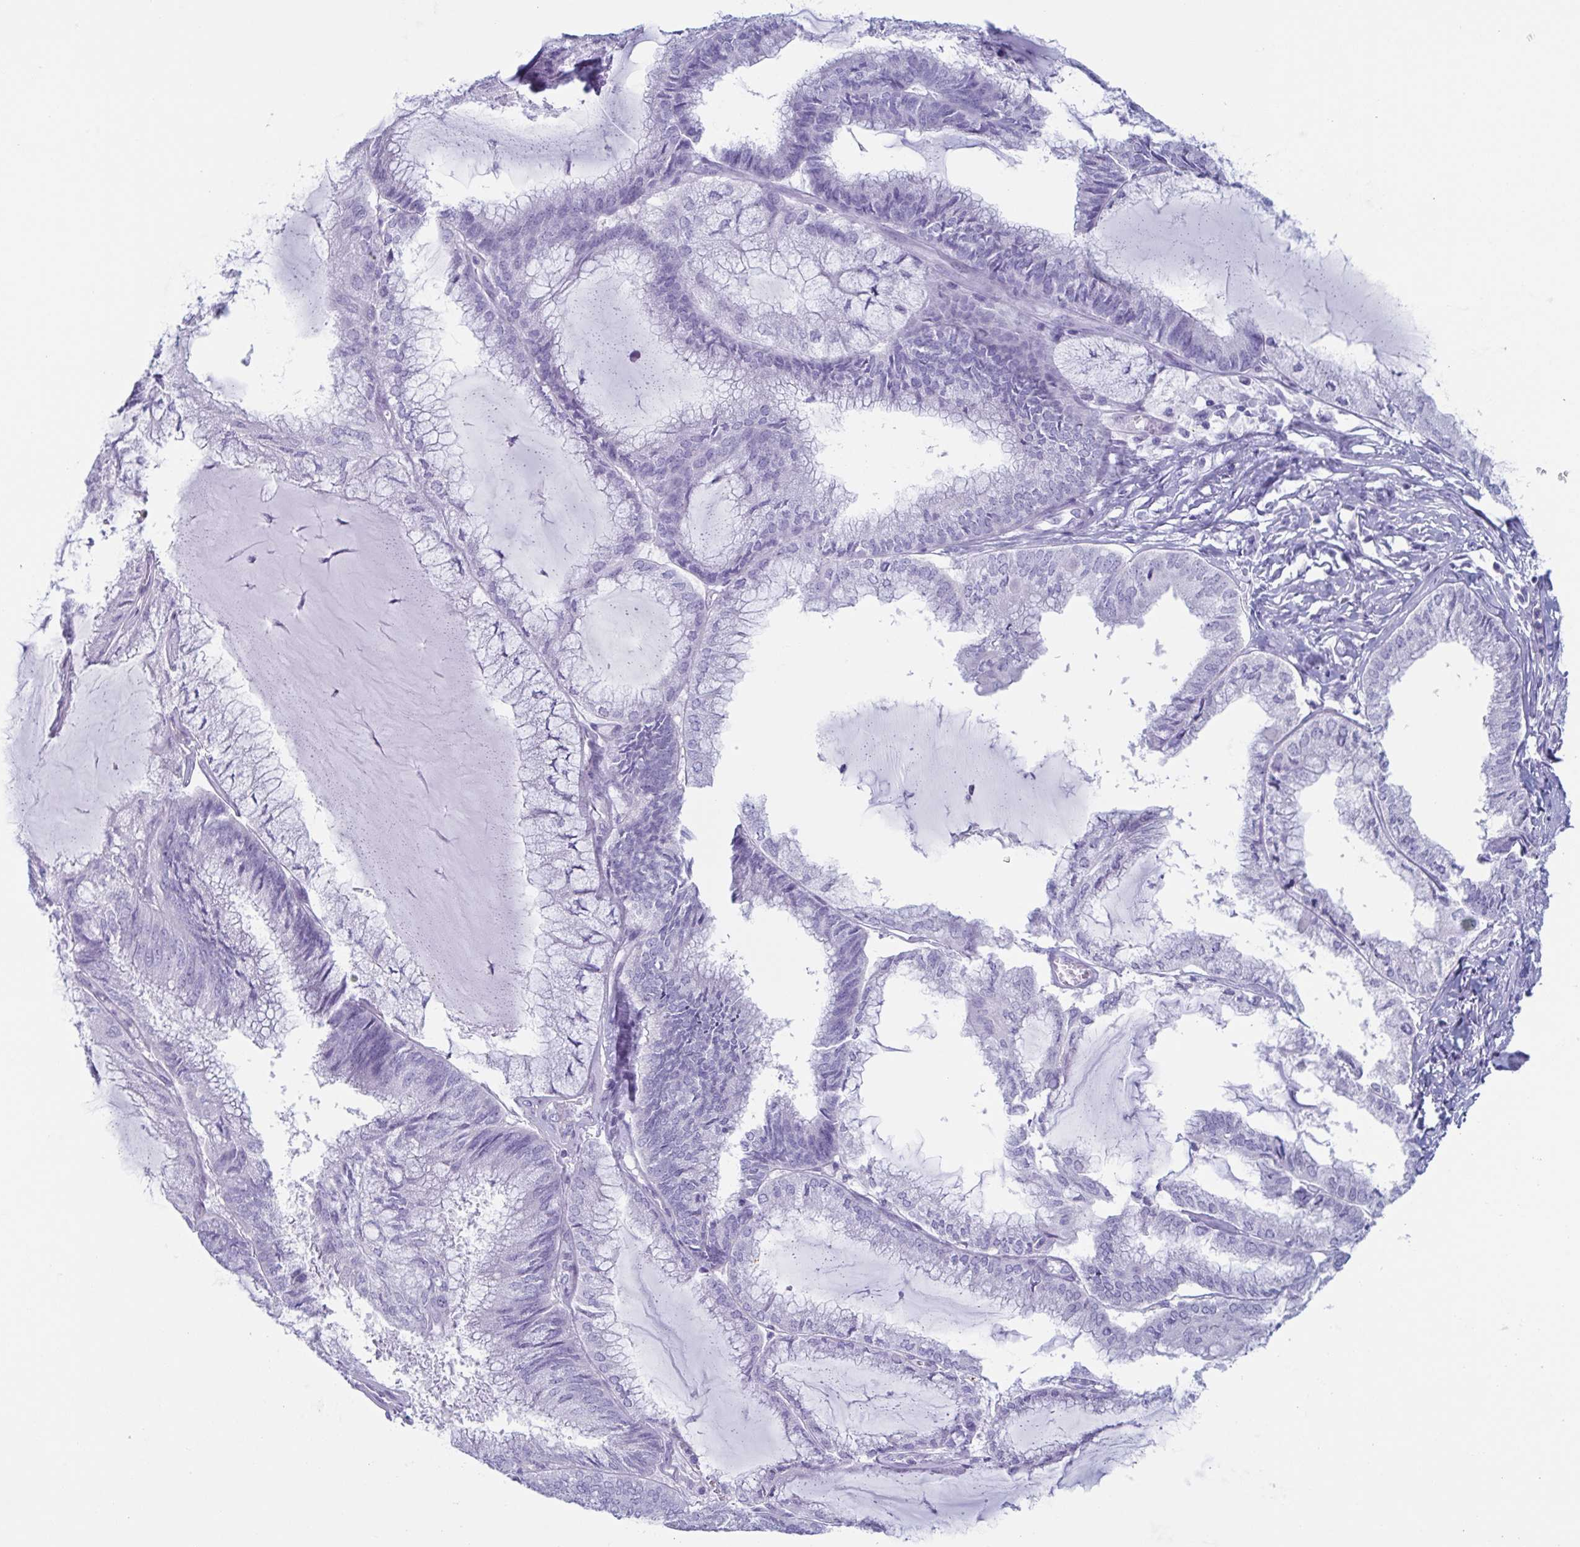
{"staining": {"intensity": "negative", "quantity": "none", "location": "none"}, "tissue": "endometrial cancer", "cell_type": "Tumor cells", "image_type": "cancer", "snomed": [{"axis": "morphology", "description": "Carcinoma, NOS"}, {"axis": "topography", "description": "Endometrium"}], "caption": "The histopathology image shows no significant staining in tumor cells of endometrial carcinoma.", "gene": "LYRM2", "patient": {"sex": "female", "age": 62}}